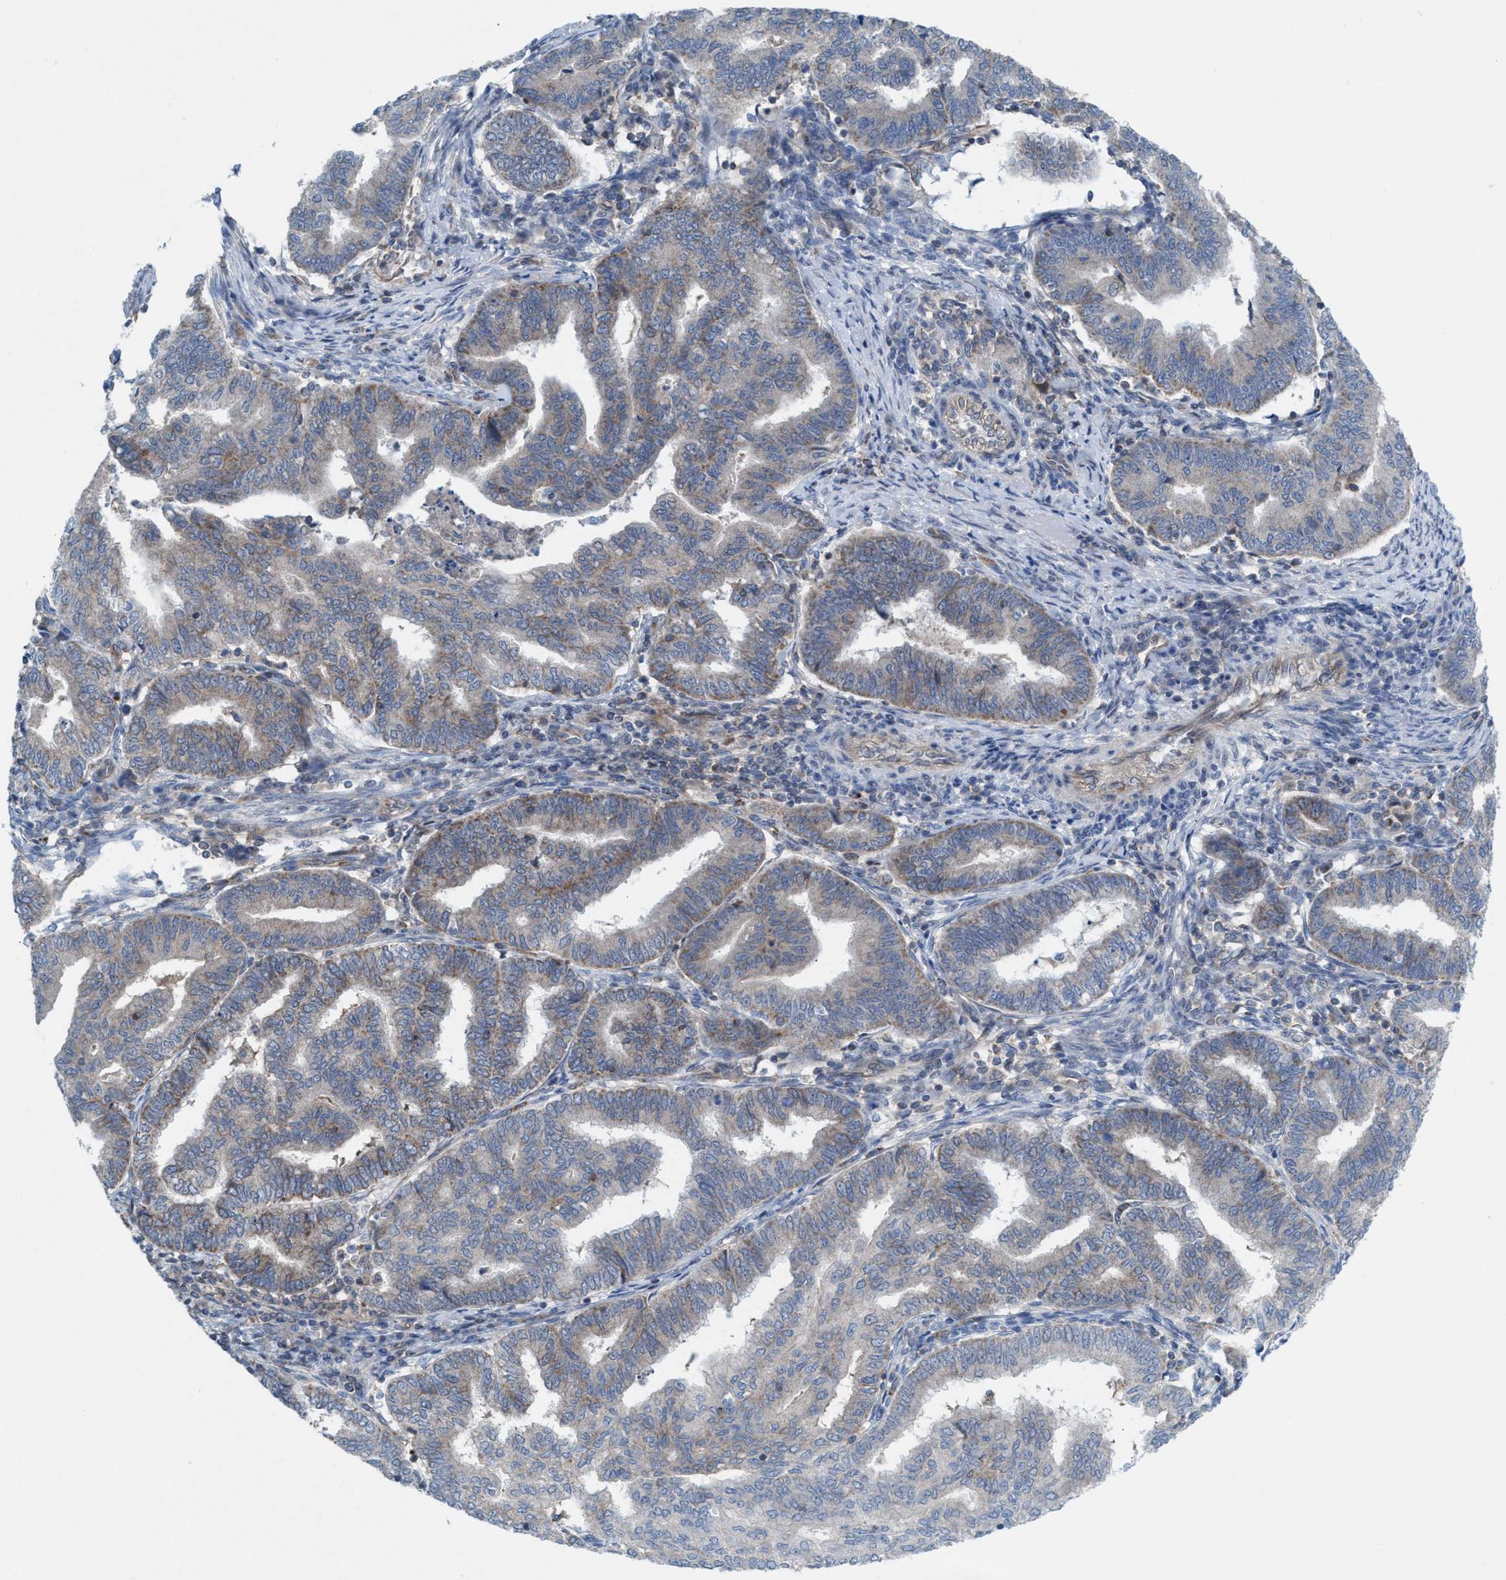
{"staining": {"intensity": "moderate", "quantity": "<25%", "location": "cytoplasmic/membranous"}, "tissue": "endometrial cancer", "cell_type": "Tumor cells", "image_type": "cancer", "snomed": [{"axis": "morphology", "description": "Polyp, NOS"}, {"axis": "morphology", "description": "Adenocarcinoma, NOS"}, {"axis": "morphology", "description": "Adenoma, NOS"}, {"axis": "topography", "description": "Endometrium"}], "caption": "IHC histopathology image of endometrial cancer (adenoma) stained for a protein (brown), which reveals low levels of moderate cytoplasmic/membranous positivity in approximately <25% of tumor cells.", "gene": "MRM1", "patient": {"sex": "female", "age": 79}}